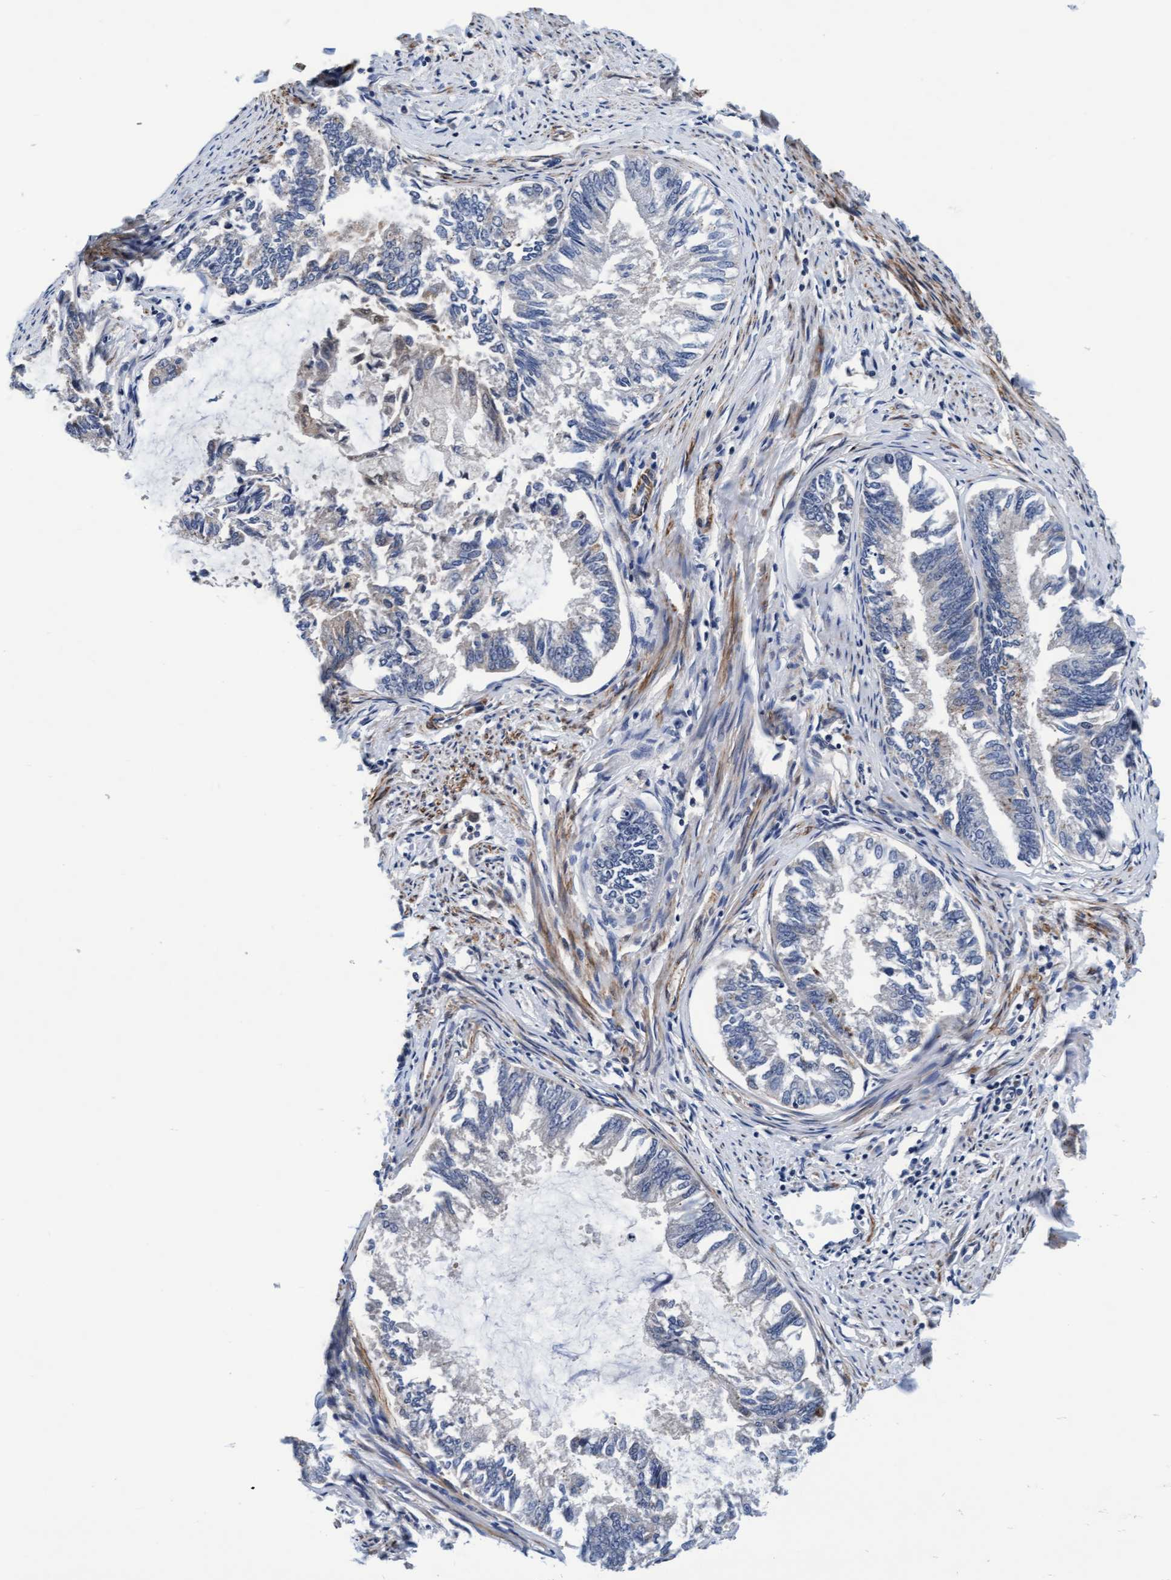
{"staining": {"intensity": "weak", "quantity": "<25%", "location": "cytoplasmic/membranous"}, "tissue": "endometrial cancer", "cell_type": "Tumor cells", "image_type": "cancer", "snomed": [{"axis": "morphology", "description": "Adenocarcinoma, NOS"}, {"axis": "topography", "description": "Endometrium"}], "caption": "IHC photomicrograph of endometrial cancer (adenocarcinoma) stained for a protein (brown), which shows no expression in tumor cells. (Stains: DAB IHC with hematoxylin counter stain, Microscopy: brightfield microscopy at high magnification).", "gene": "EFCAB13", "patient": {"sex": "female", "age": 86}}